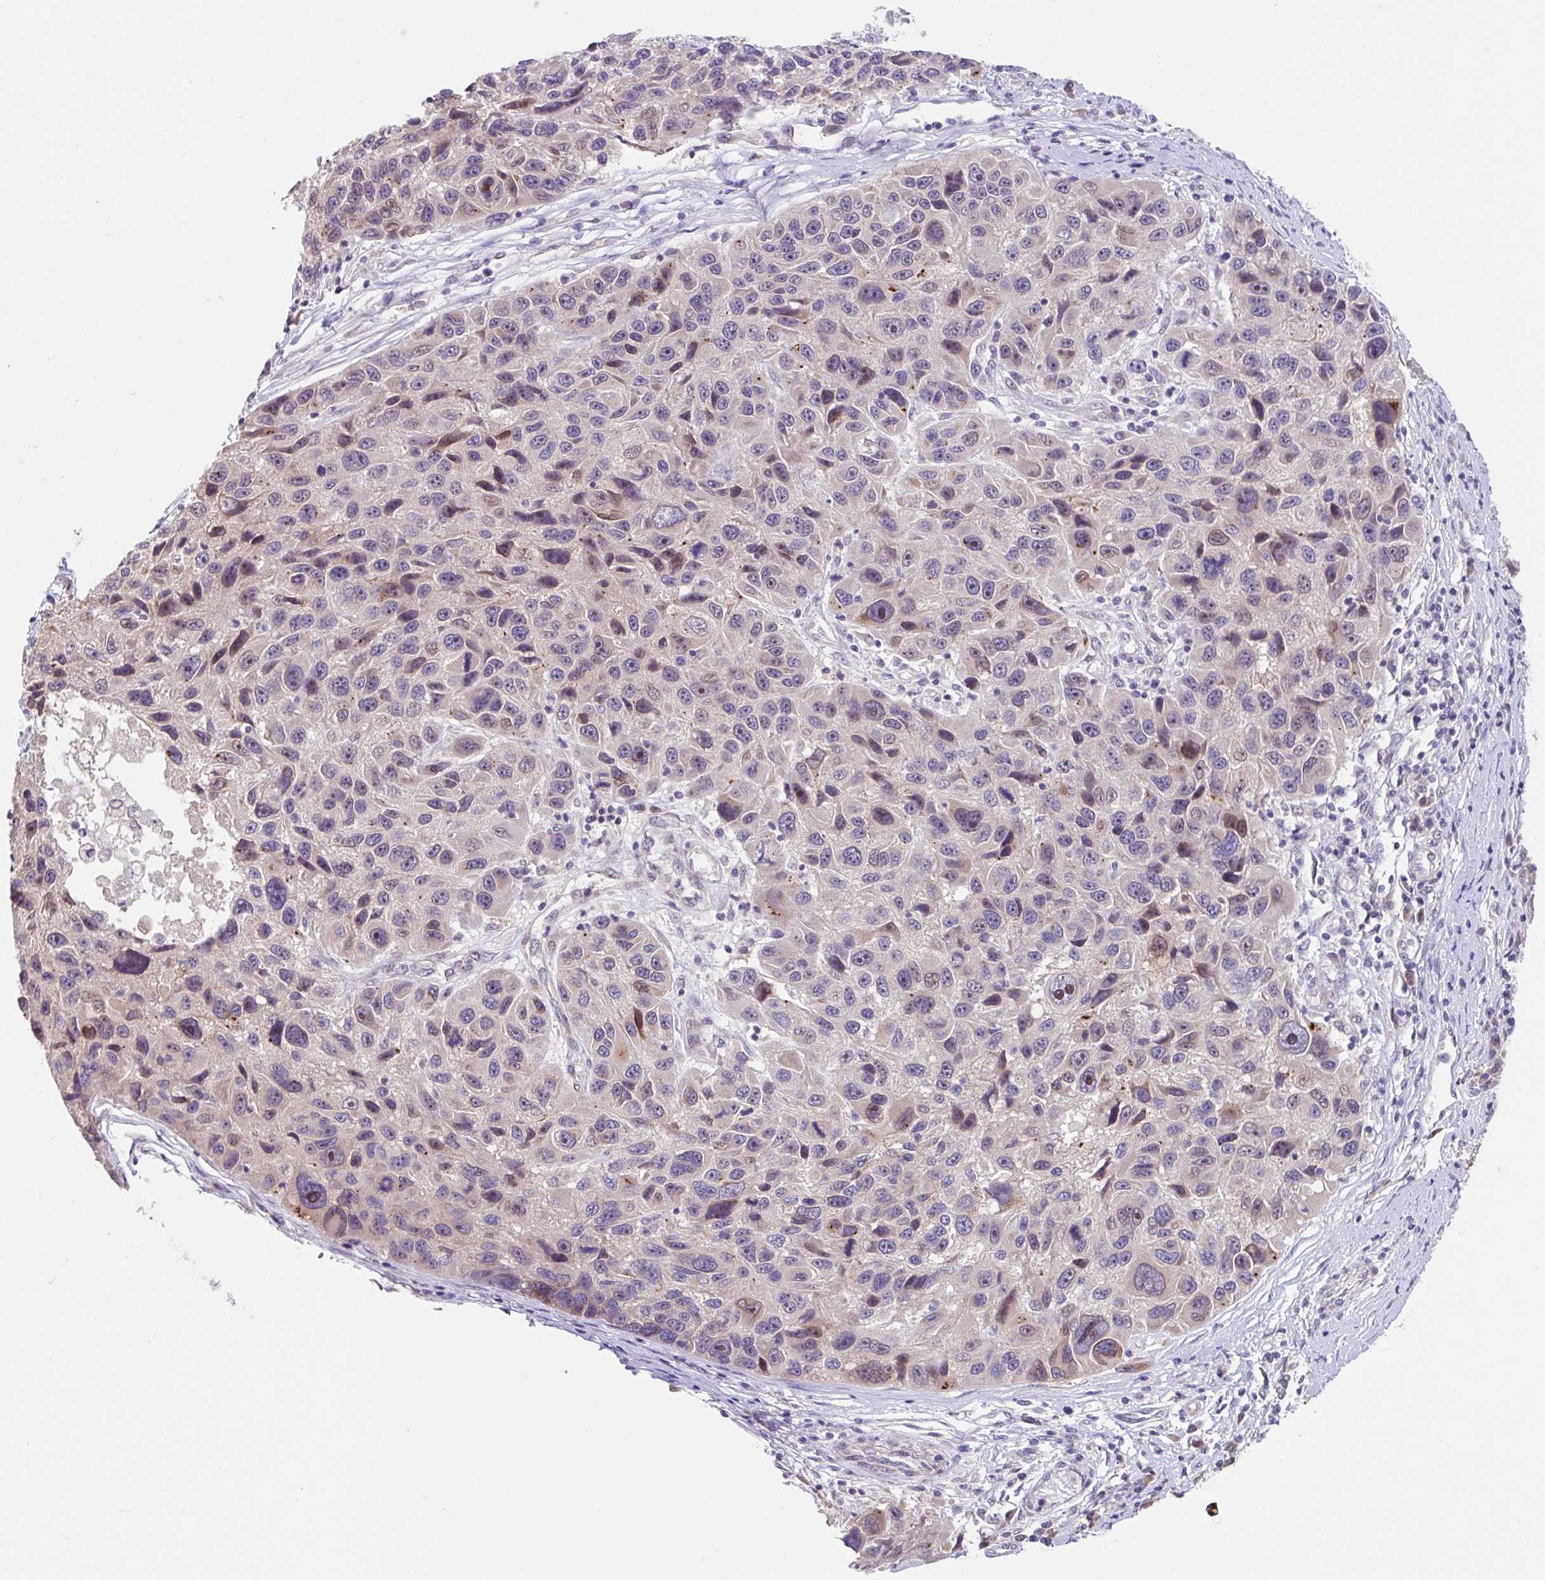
{"staining": {"intensity": "moderate", "quantity": "<25%", "location": "cytoplasmic/membranous,nuclear"}, "tissue": "melanoma", "cell_type": "Tumor cells", "image_type": "cancer", "snomed": [{"axis": "morphology", "description": "Malignant melanoma, NOS"}, {"axis": "topography", "description": "Skin"}], "caption": "Melanoma was stained to show a protein in brown. There is low levels of moderate cytoplasmic/membranous and nuclear positivity in approximately <25% of tumor cells. The staining was performed using DAB (3,3'-diaminobenzidine), with brown indicating positive protein expression. Nuclei are stained blue with hematoxylin.", "gene": "NT5C1B", "patient": {"sex": "male", "age": 53}}